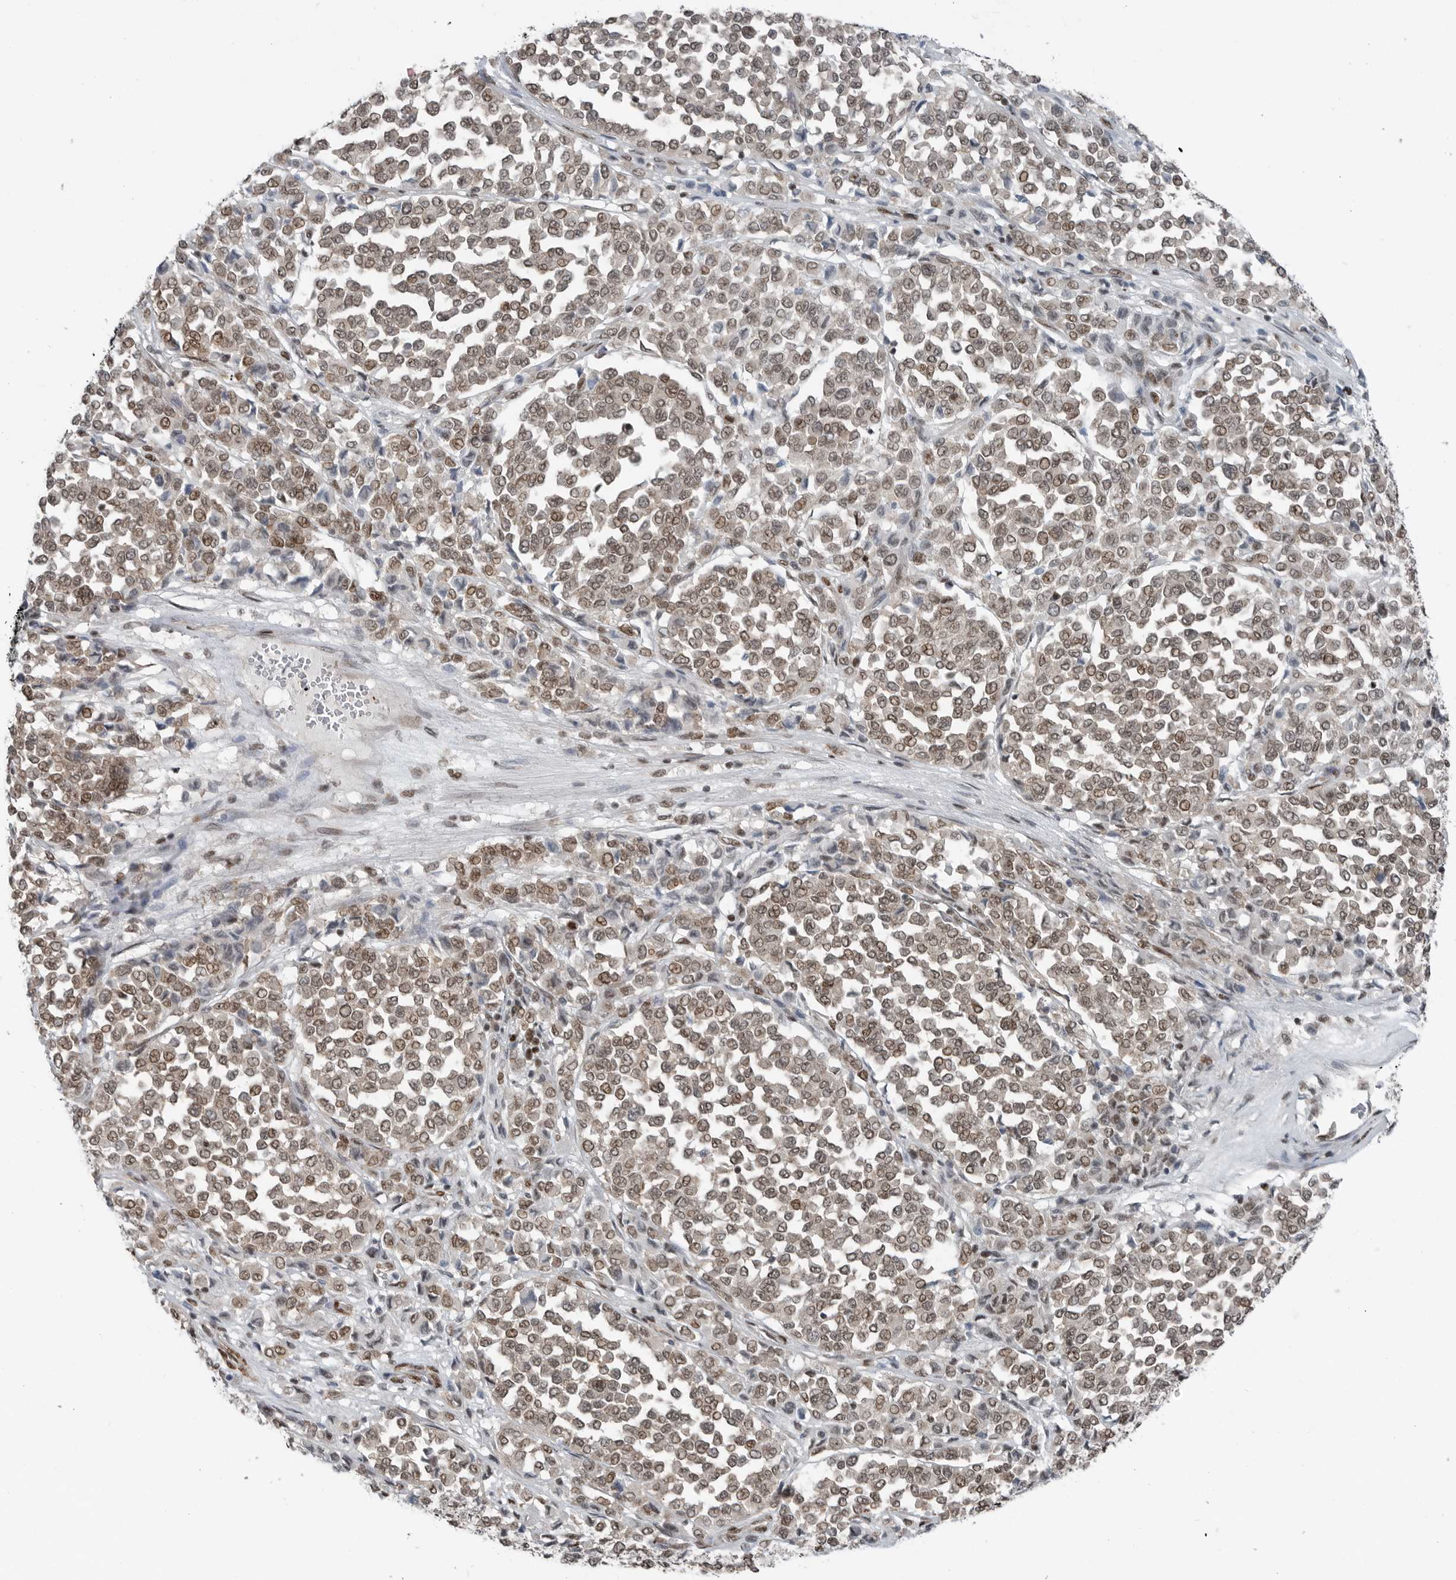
{"staining": {"intensity": "moderate", "quantity": ">75%", "location": "nuclear"}, "tissue": "melanoma", "cell_type": "Tumor cells", "image_type": "cancer", "snomed": [{"axis": "morphology", "description": "Malignant melanoma, Metastatic site"}, {"axis": "topography", "description": "Pancreas"}], "caption": "Melanoma tissue shows moderate nuclear staining in about >75% of tumor cells", "gene": "BLZF1", "patient": {"sex": "female", "age": 30}}